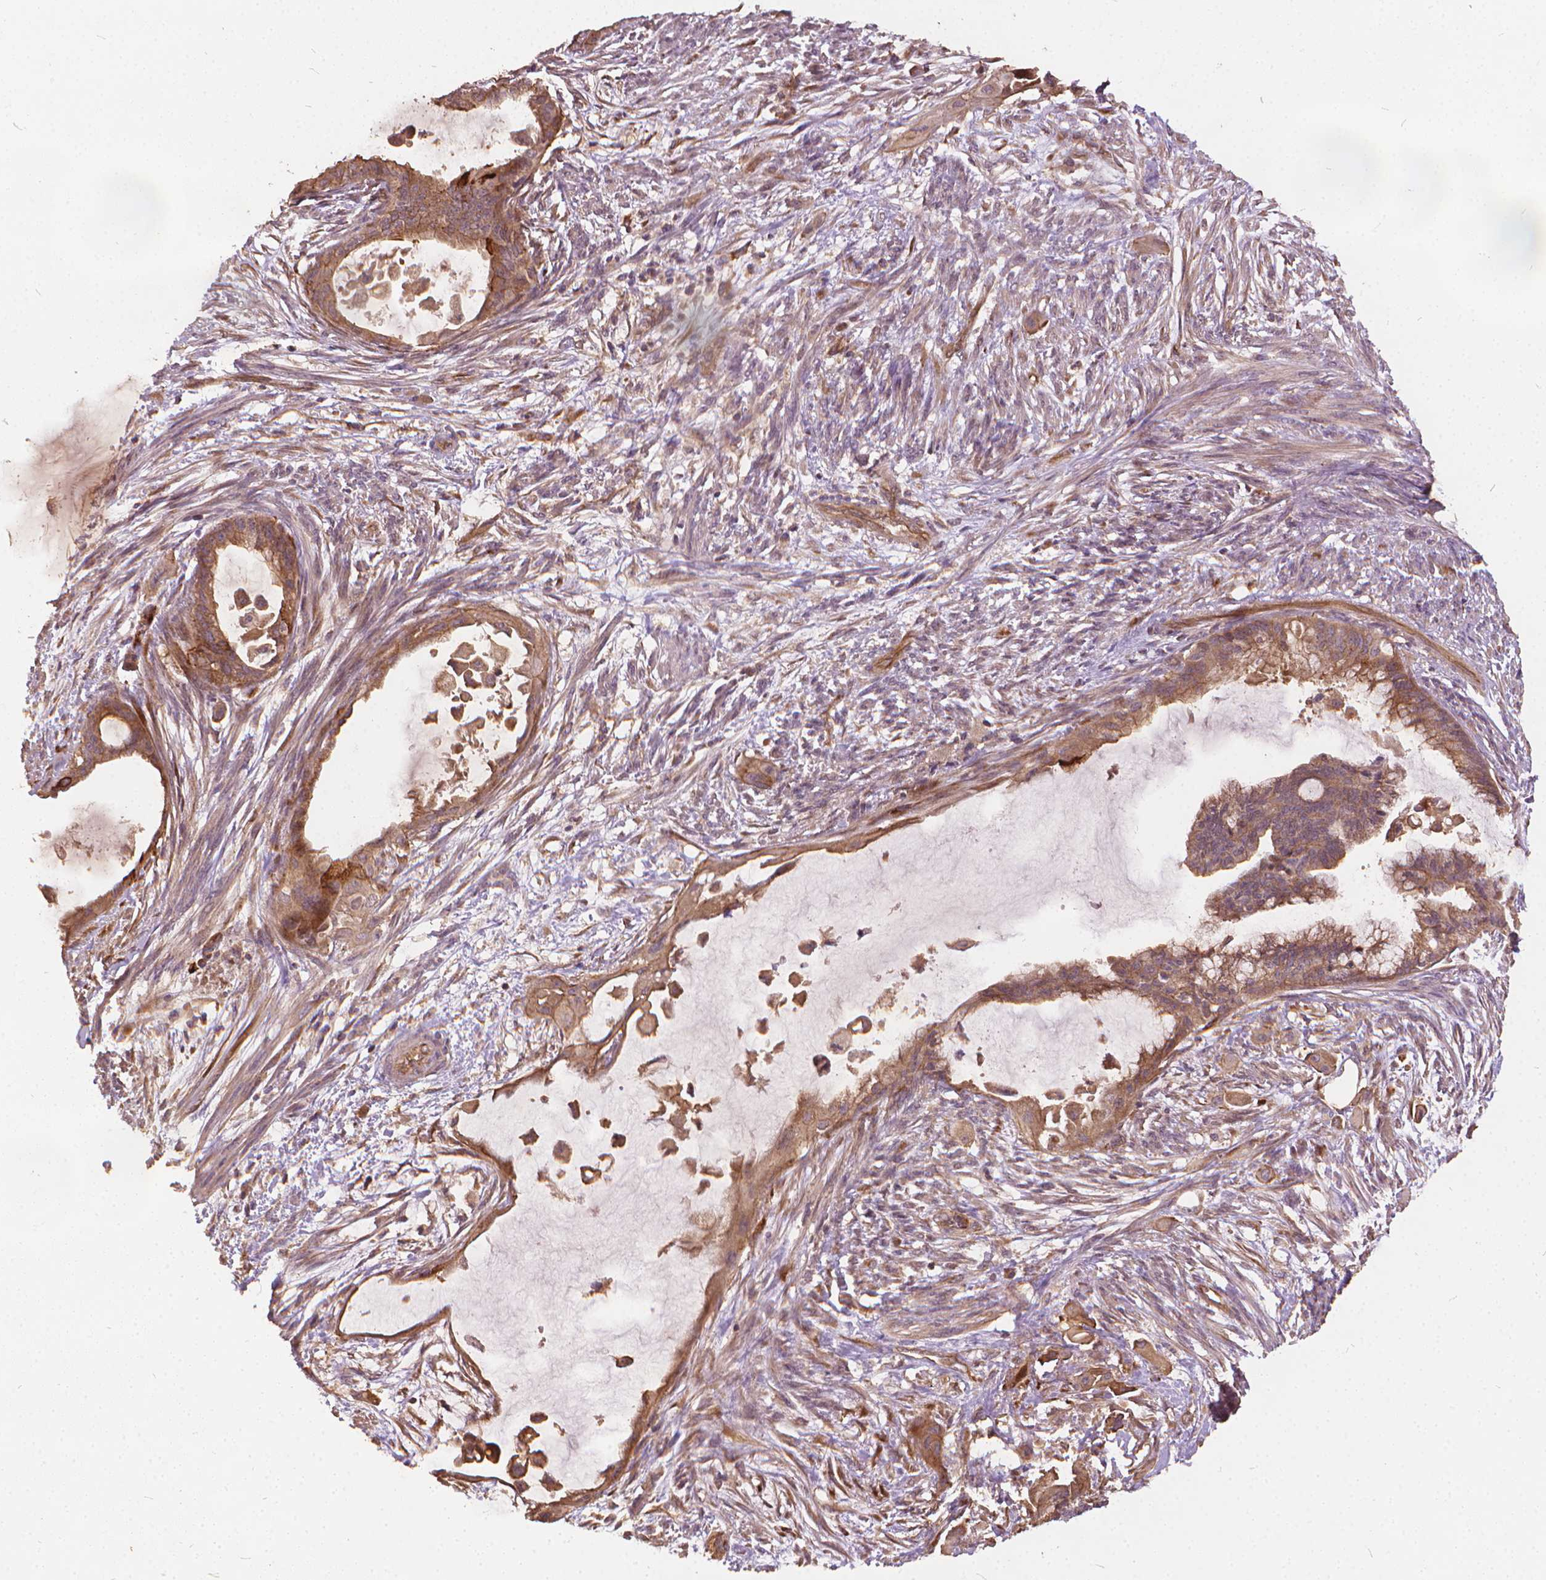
{"staining": {"intensity": "moderate", "quantity": ">75%", "location": "cytoplasmic/membranous"}, "tissue": "endometrial cancer", "cell_type": "Tumor cells", "image_type": "cancer", "snomed": [{"axis": "morphology", "description": "Adenocarcinoma, NOS"}, {"axis": "topography", "description": "Endometrium"}], "caption": "Endometrial cancer was stained to show a protein in brown. There is medium levels of moderate cytoplasmic/membranous positivity in approximately >75% of tumor cells.", "gene": "UBXN2A", "patient": {"sex": "female", "age": 86}}